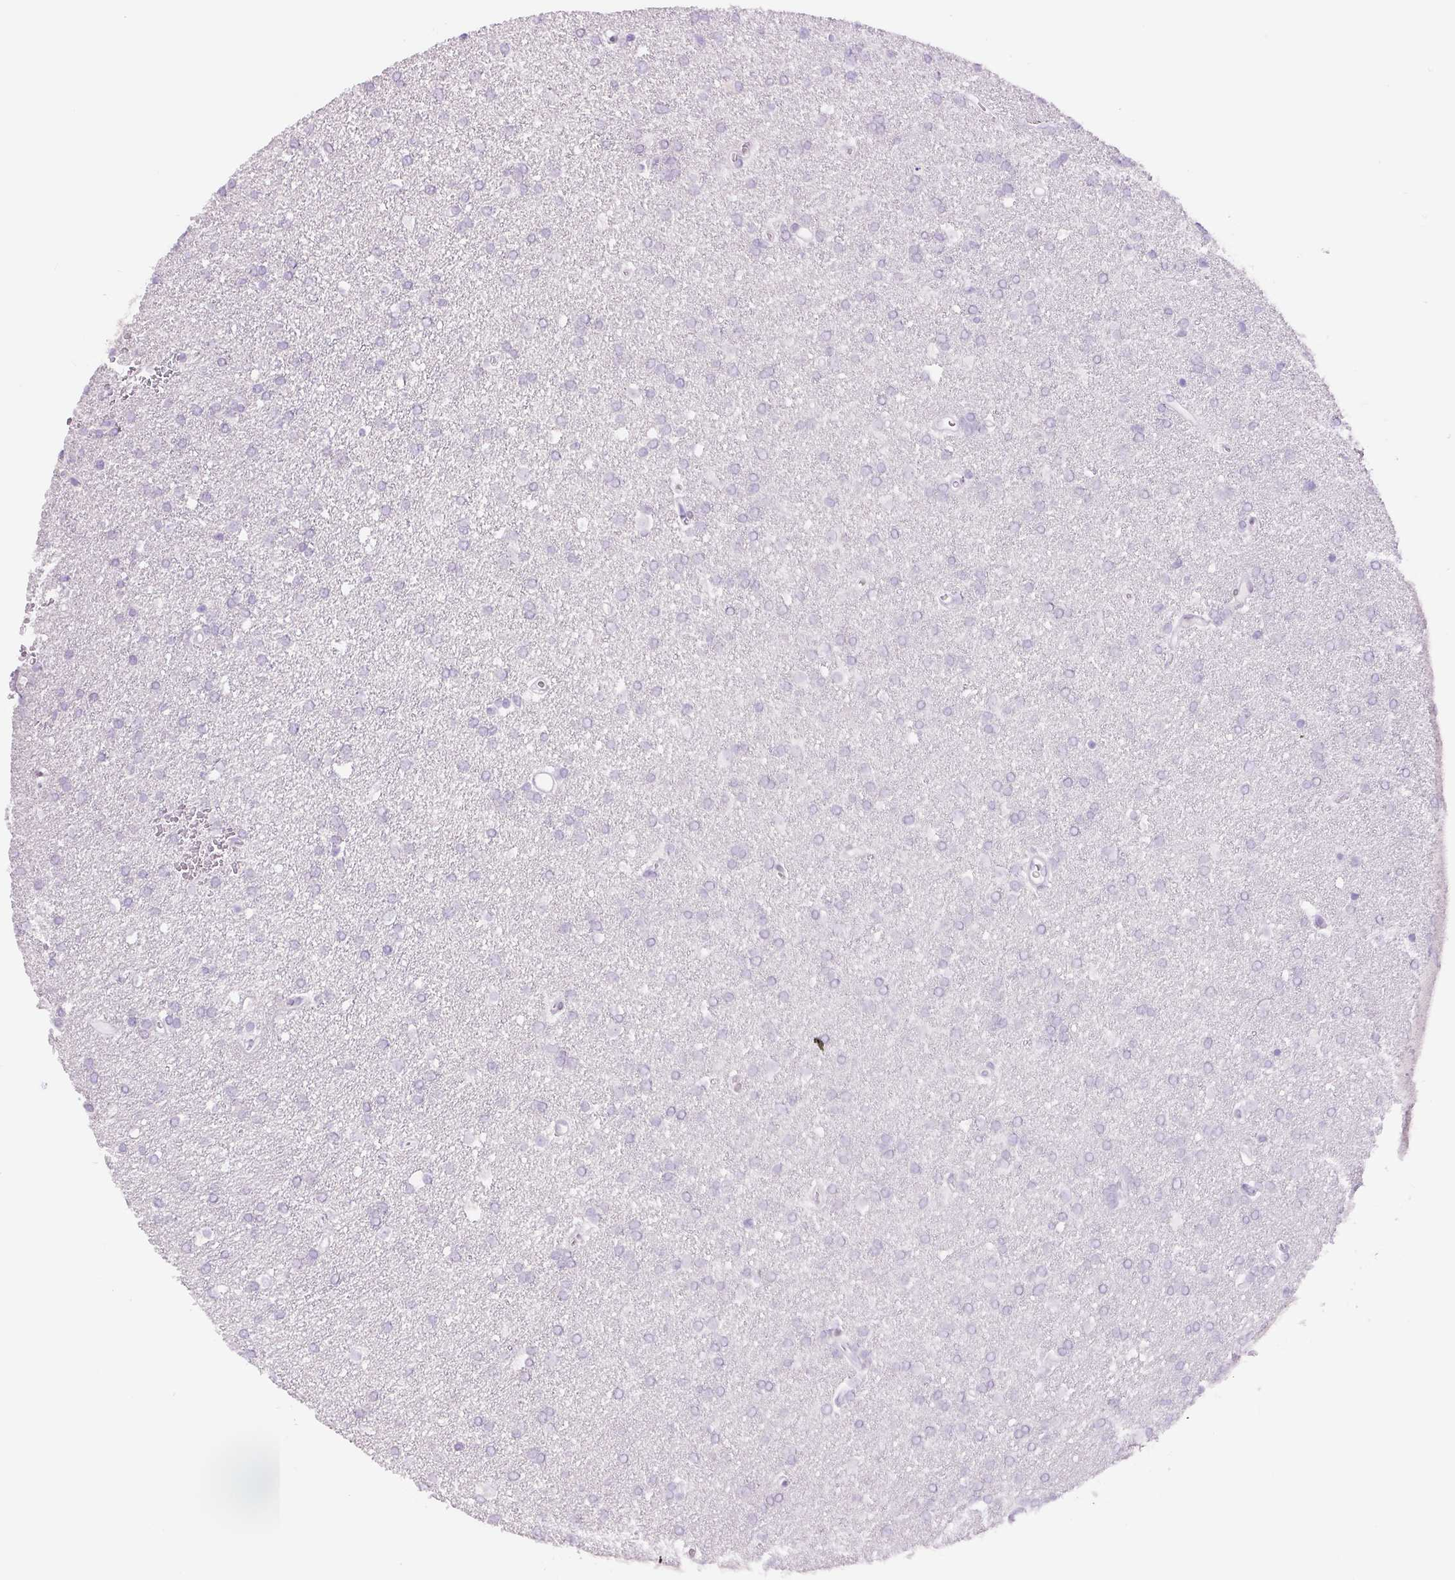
{"staining": {"intensity": "negative", "quantity": "none", "location": "none"}, "tissue": "glioma", "cell_type": "Tumor cells", "image_type": "cancer", "snomed": [{"axis": "morphology", "description": "Glioma, malignant, Low grade"}, {"axis": "topography", "description": "Brain"}], "caption": "Tumor cells show no significant protein staining in glioma.", "gene": "SIX1", "patient": {"sex": "female", "age": 34}}